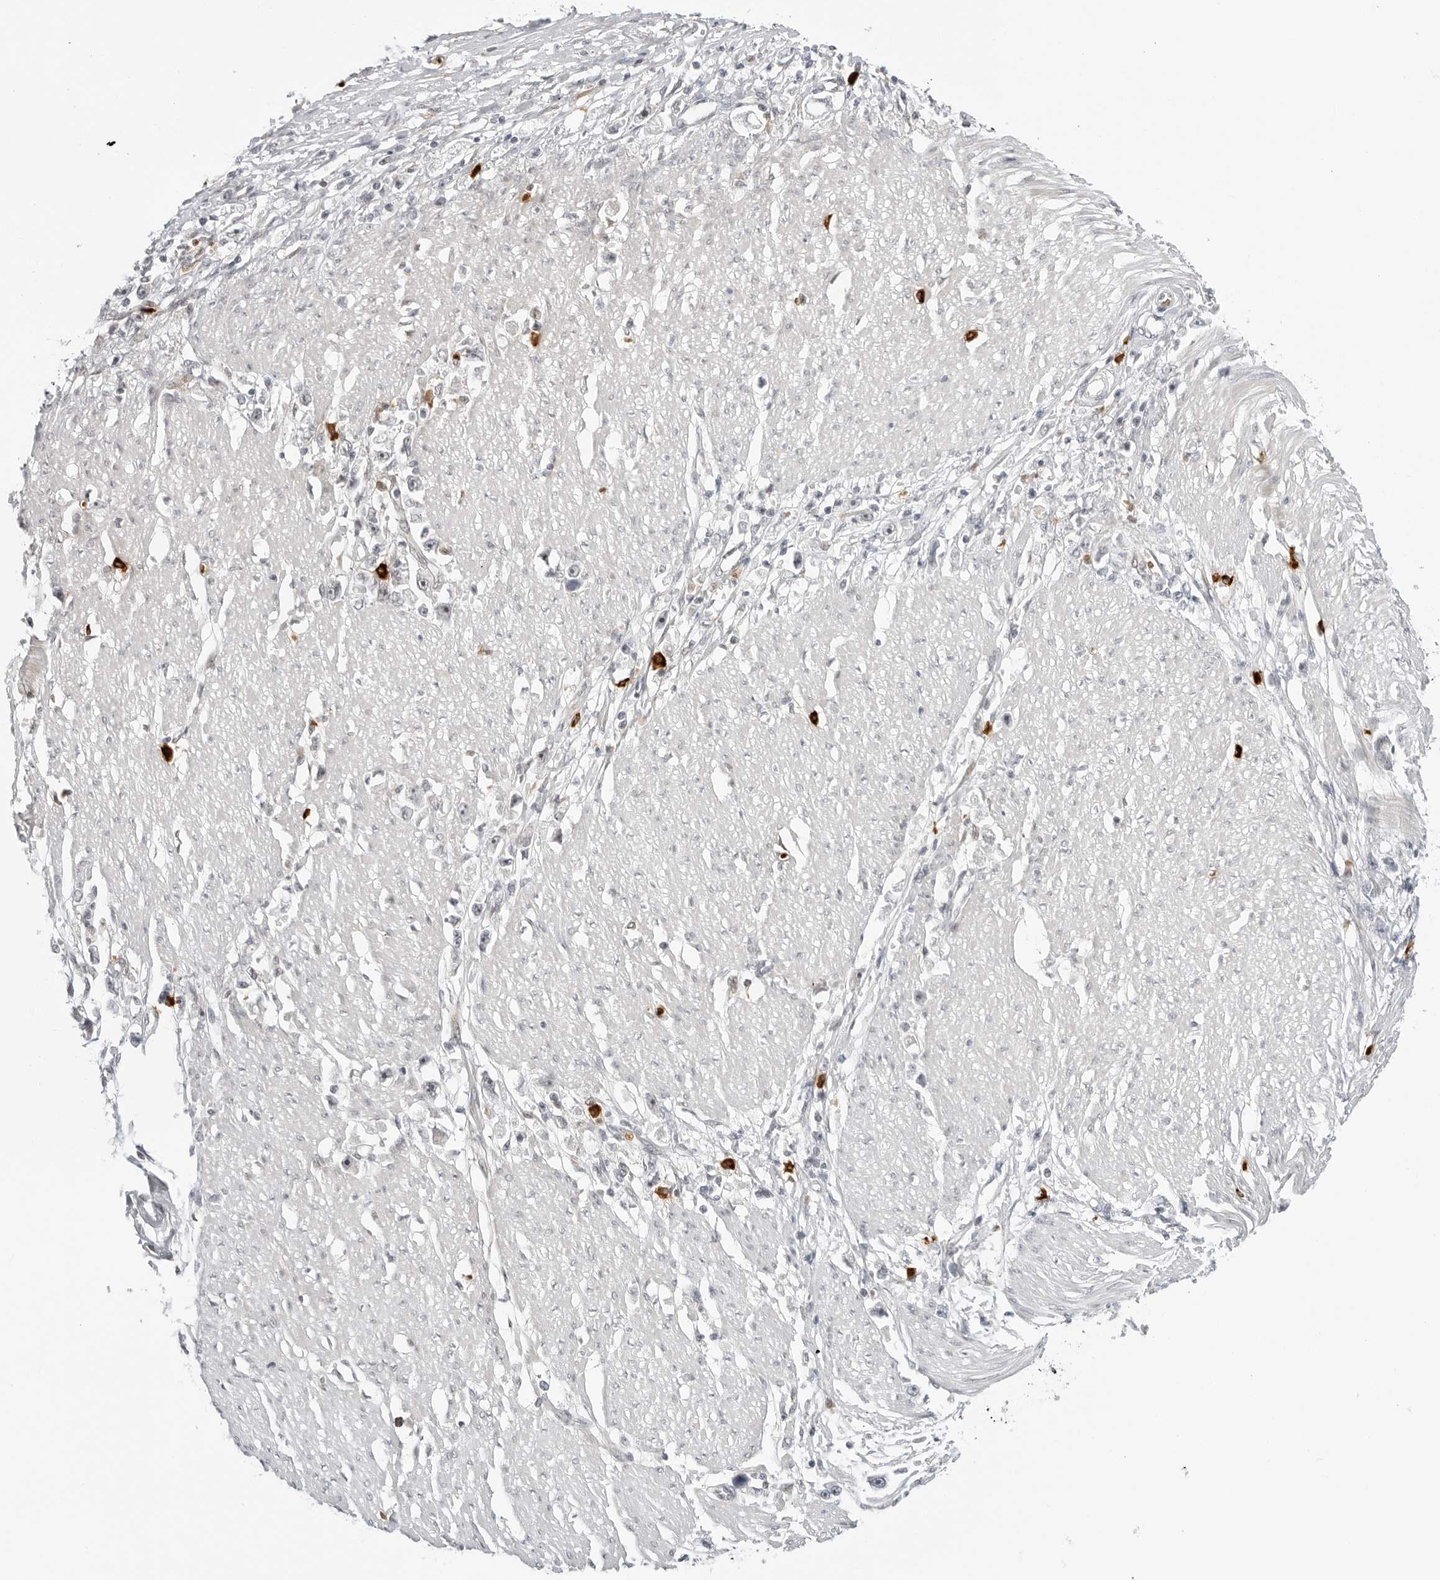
{"staining": {"intensity": "negative", "quantity": "none", "location": "none"}, "tissue": "stomach cancer", "cell_type": "Tumor cells", "image_type": "cancer", "snomed": [{"axis": "morphology", "description": "Adenocarcinoma, NOS"}, {"axis": "topography", "description": "Stomach"}], "caption": "This is an IHC micrograph of adenocarcinoma (stomach). There is no staining in tumor cells.", "gene": "SUGCT", "patient": {"sex": "female", "age": 59}}